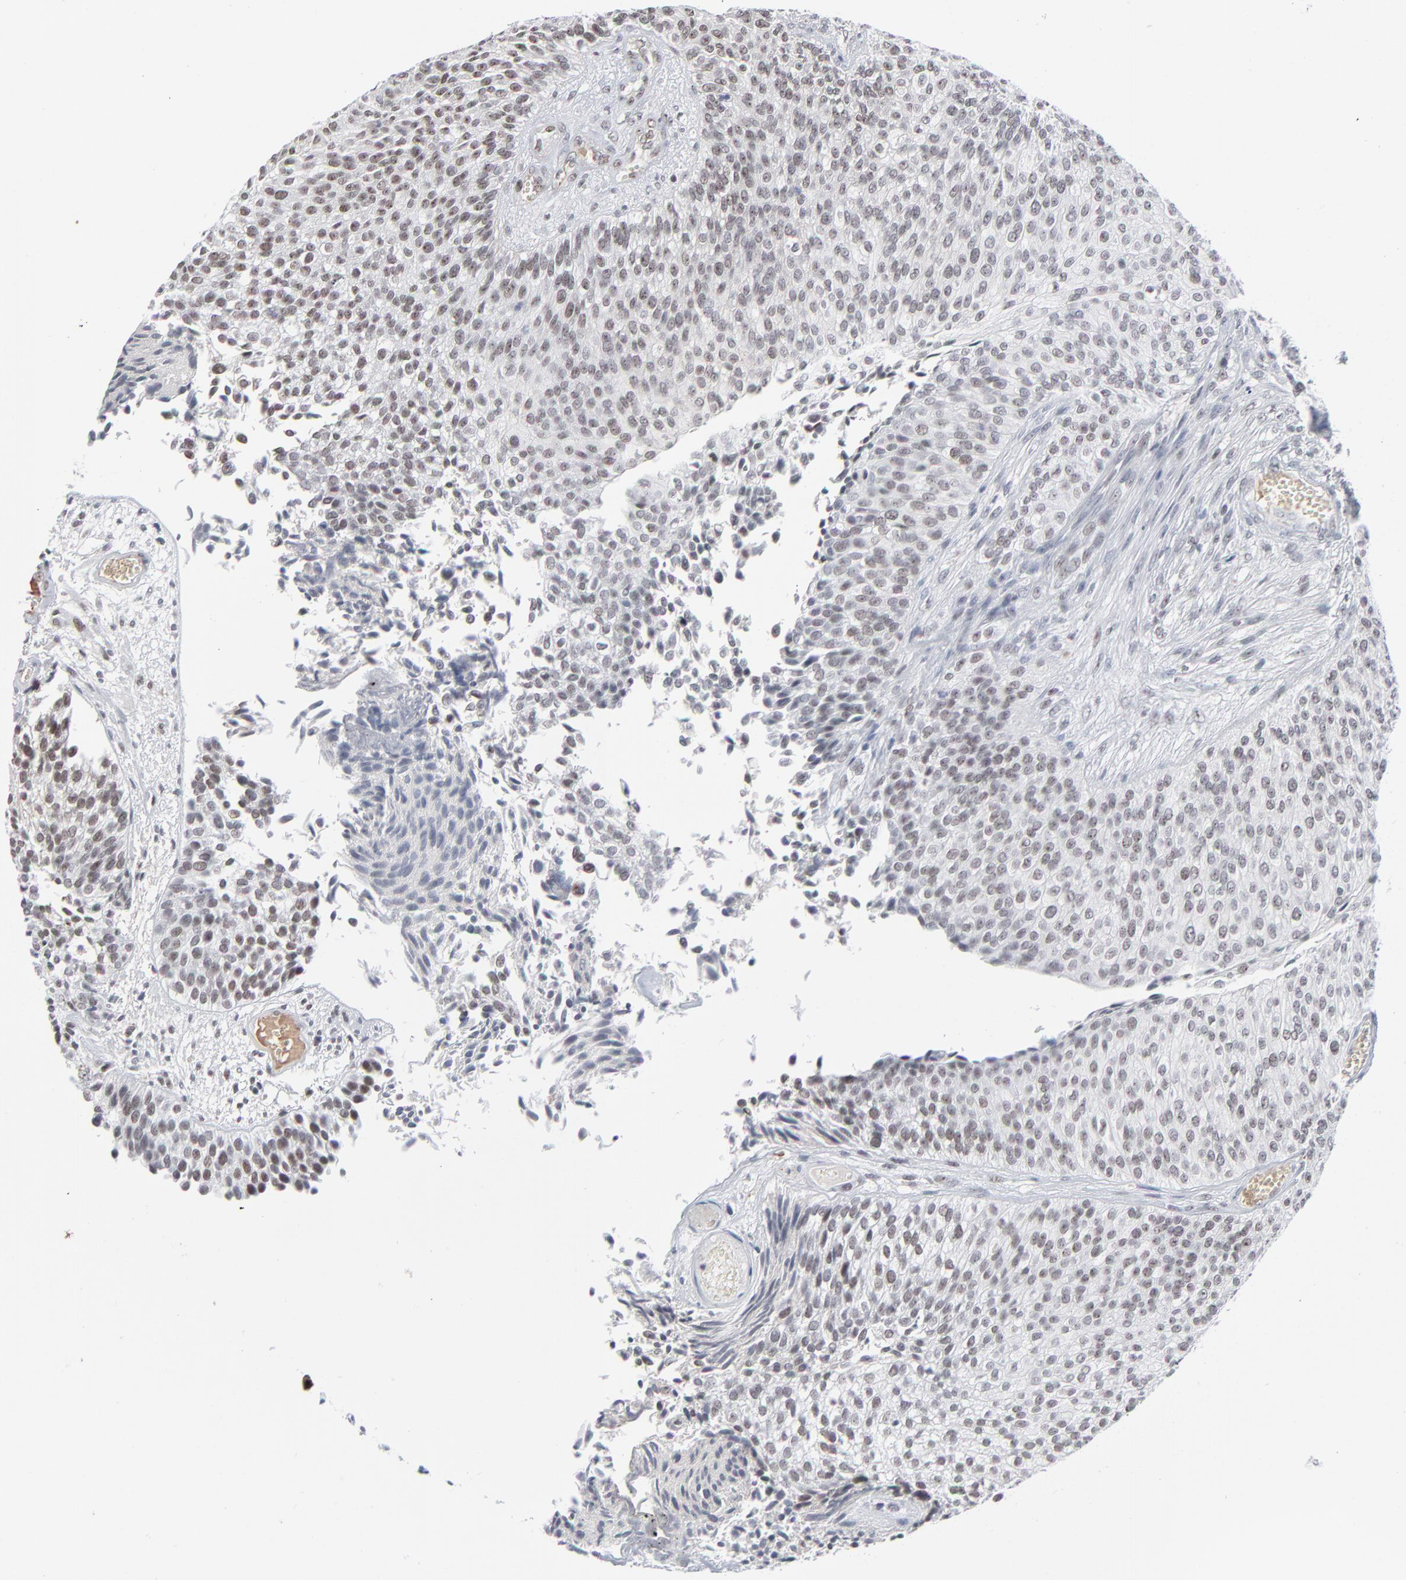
{"staining": {"intensity": "weak", "quantity": ">75%", "location": "nuclear"}, "tissue": "urothelial cancer", "cell_type": "Tumor cells", "image_type": "cancer", "snomed": [{"axis": "morphology", "description": "Urothelial carcinoma, Low grade"}, {"axis": "topography", "description": "Urinary bladder"}], "caption": "Low-grade urothelial carcinoma was stained to show a protein in brown. There is low levels of weak nuclear positivity in about >75% of tumor cells.", "gene": "MPHOSPH6", "patient": {"sex": "male", "age": 84}}